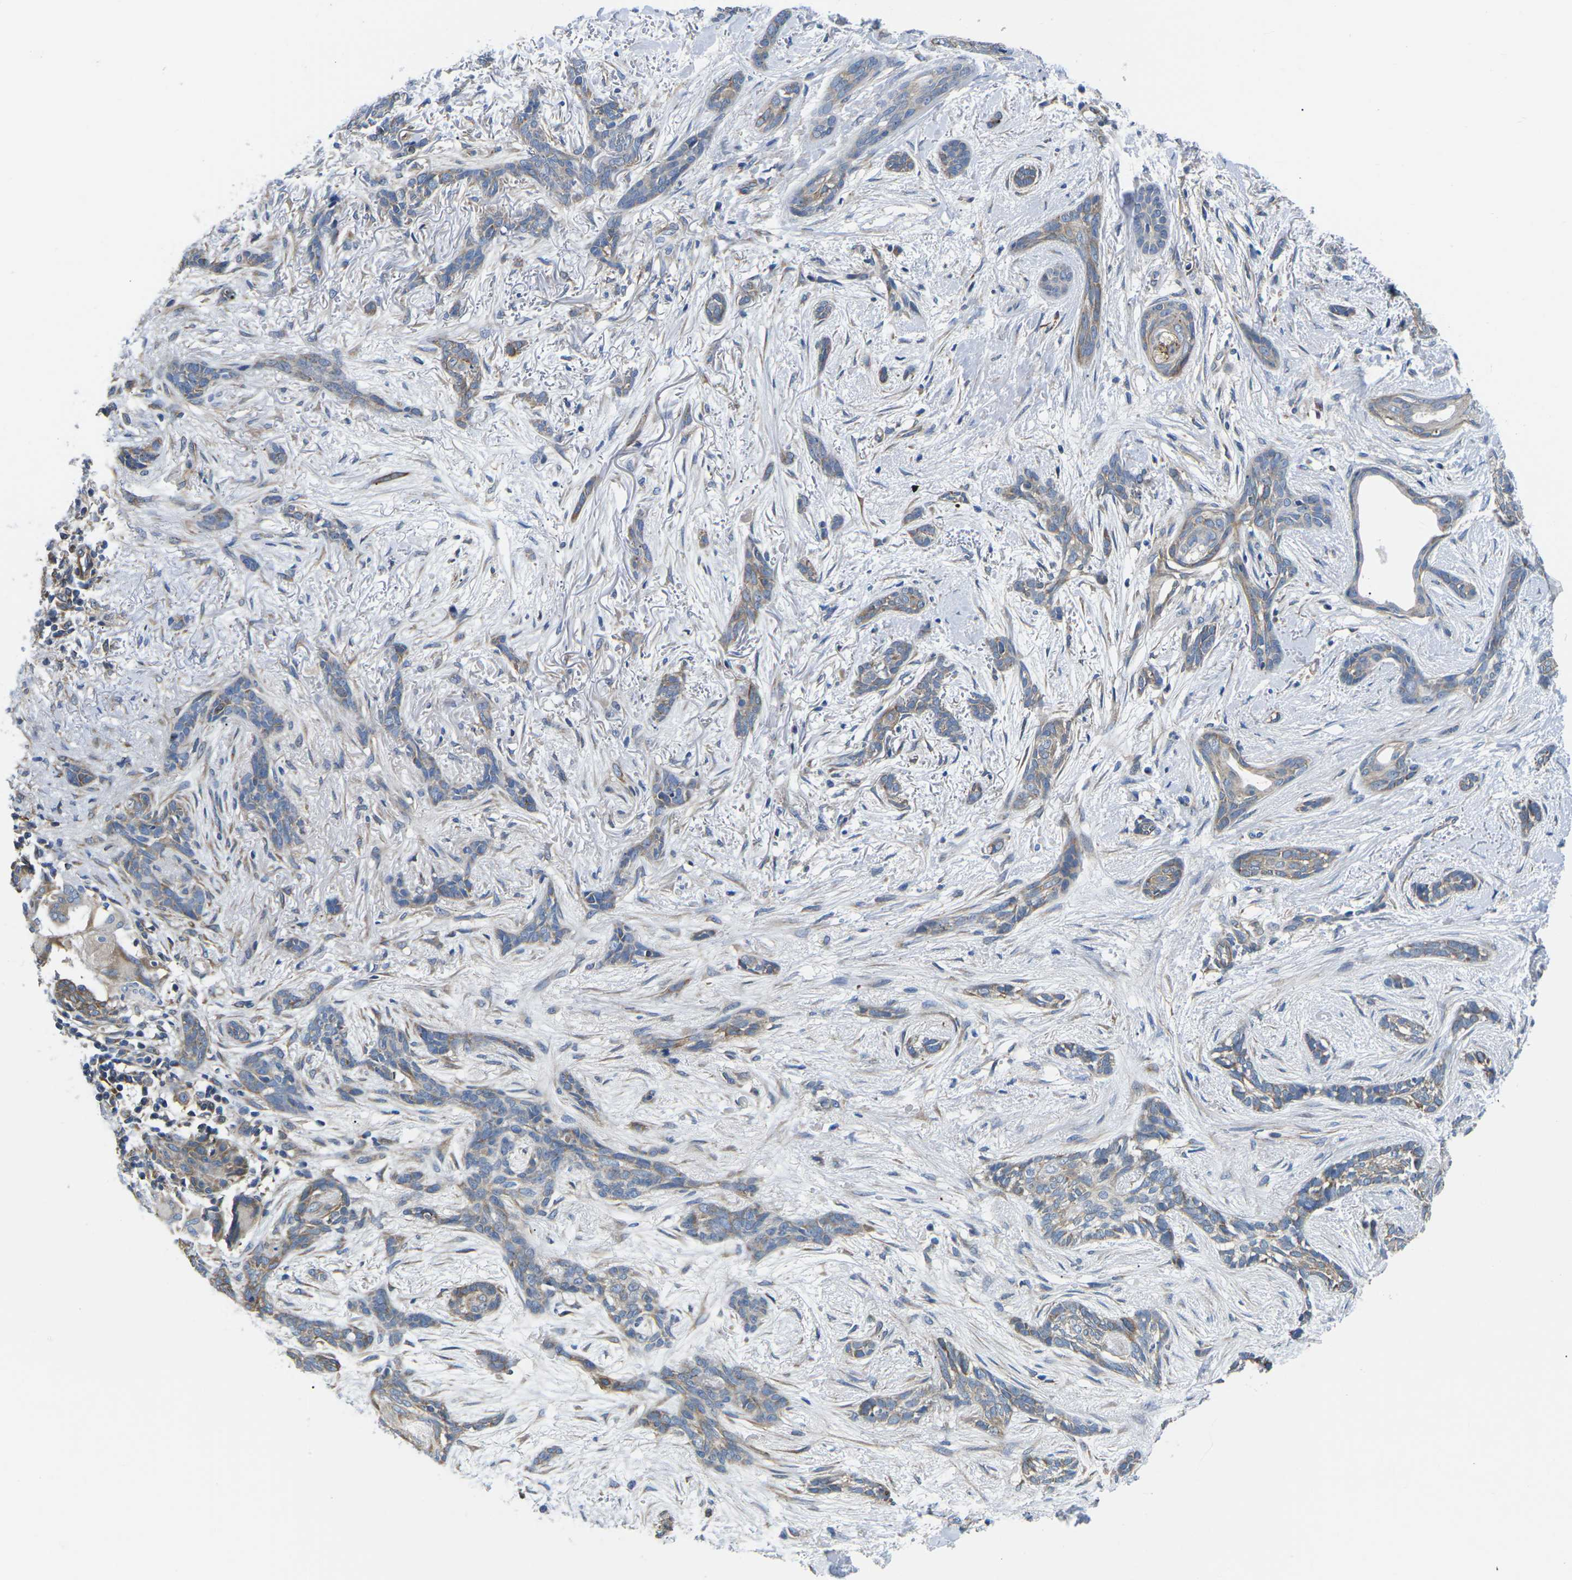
{"staining": {"intensity": "weak", "quantity": "25%-75%", "location": "cytoplasmic/membranous"}, "tissue": "skin cancer", "cell_type": "Tumor cells", "image_type": "cancer", "snomed": [{"axis": "morphology", "description": "Basal cell carcinoma"}, {"axis": "morphology", "description": "Adnexal tumor, benign"}, {"axis": "topography", "description": "Skin"}], "caption": "A low amount of weak cytoplasmic/membranous expression is present in about 25%-75% of tumor cells in skin cancer (benign adnexal tumor) tissue.", "gene": "TMEFF2", "patient": {"sex": "female", "age": 42}}